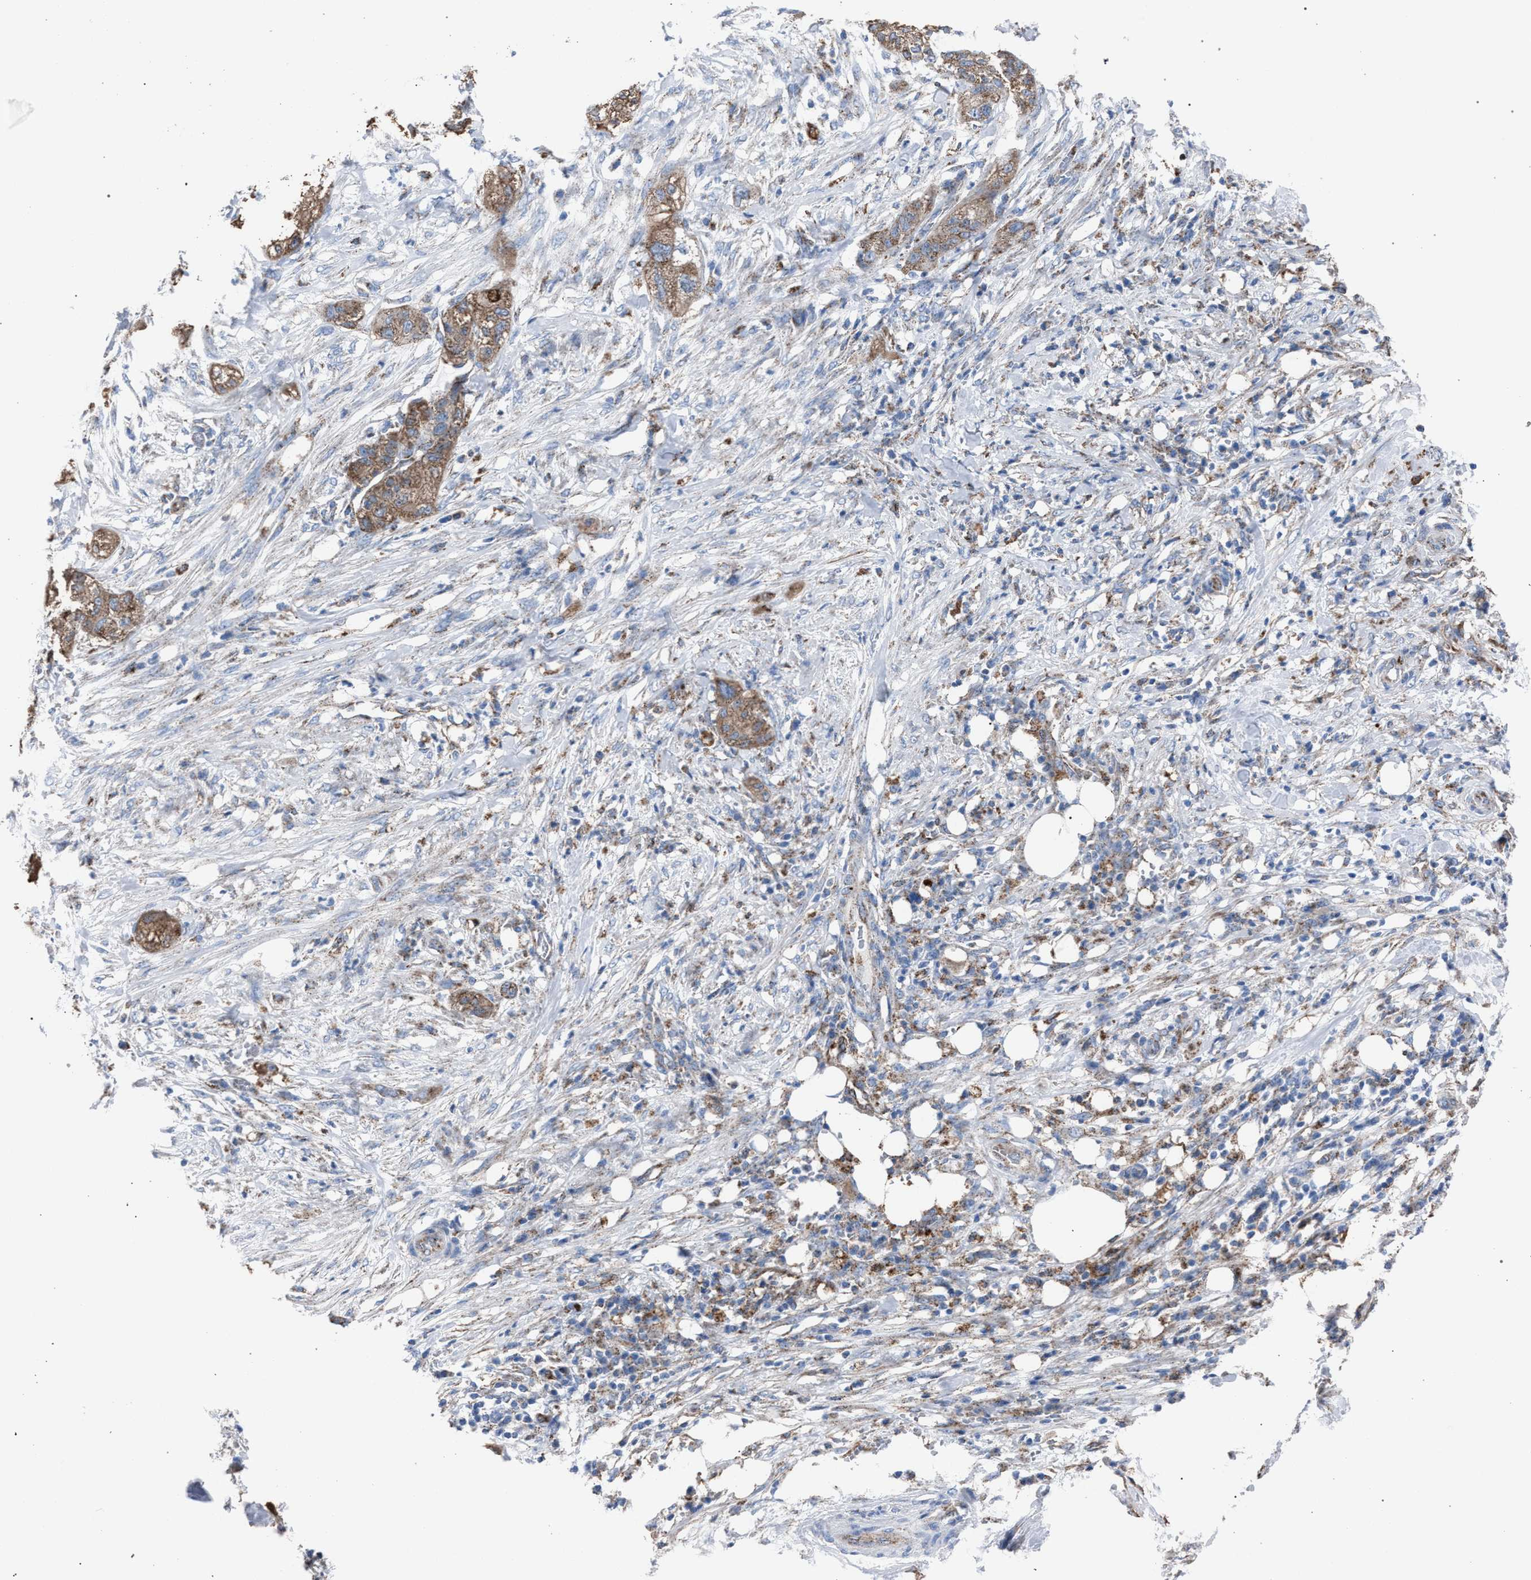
{"staining": {"intensity": "moderate", "quantity": ">75%", "location": "cytoplasmic/membranous"}, "tissue": "pancreatic cancer", "cell_type": "Tumor cells", "image_type": "cancer", "snomed": [{"axis": "morphology", "description": "Adenocarcinoma, NOS"}, {"axis": "topography", "description": "Pancreas"}], "caption": "A brown stain shows moderate cytoplasmic/membranous expression of a protein in pancreatic cancer tumor cells. The protein is shown in brown color, while the nuclei are stained blue.", "gene": "HSD17B4", "patient": {"sex": "female", "age": 78}}